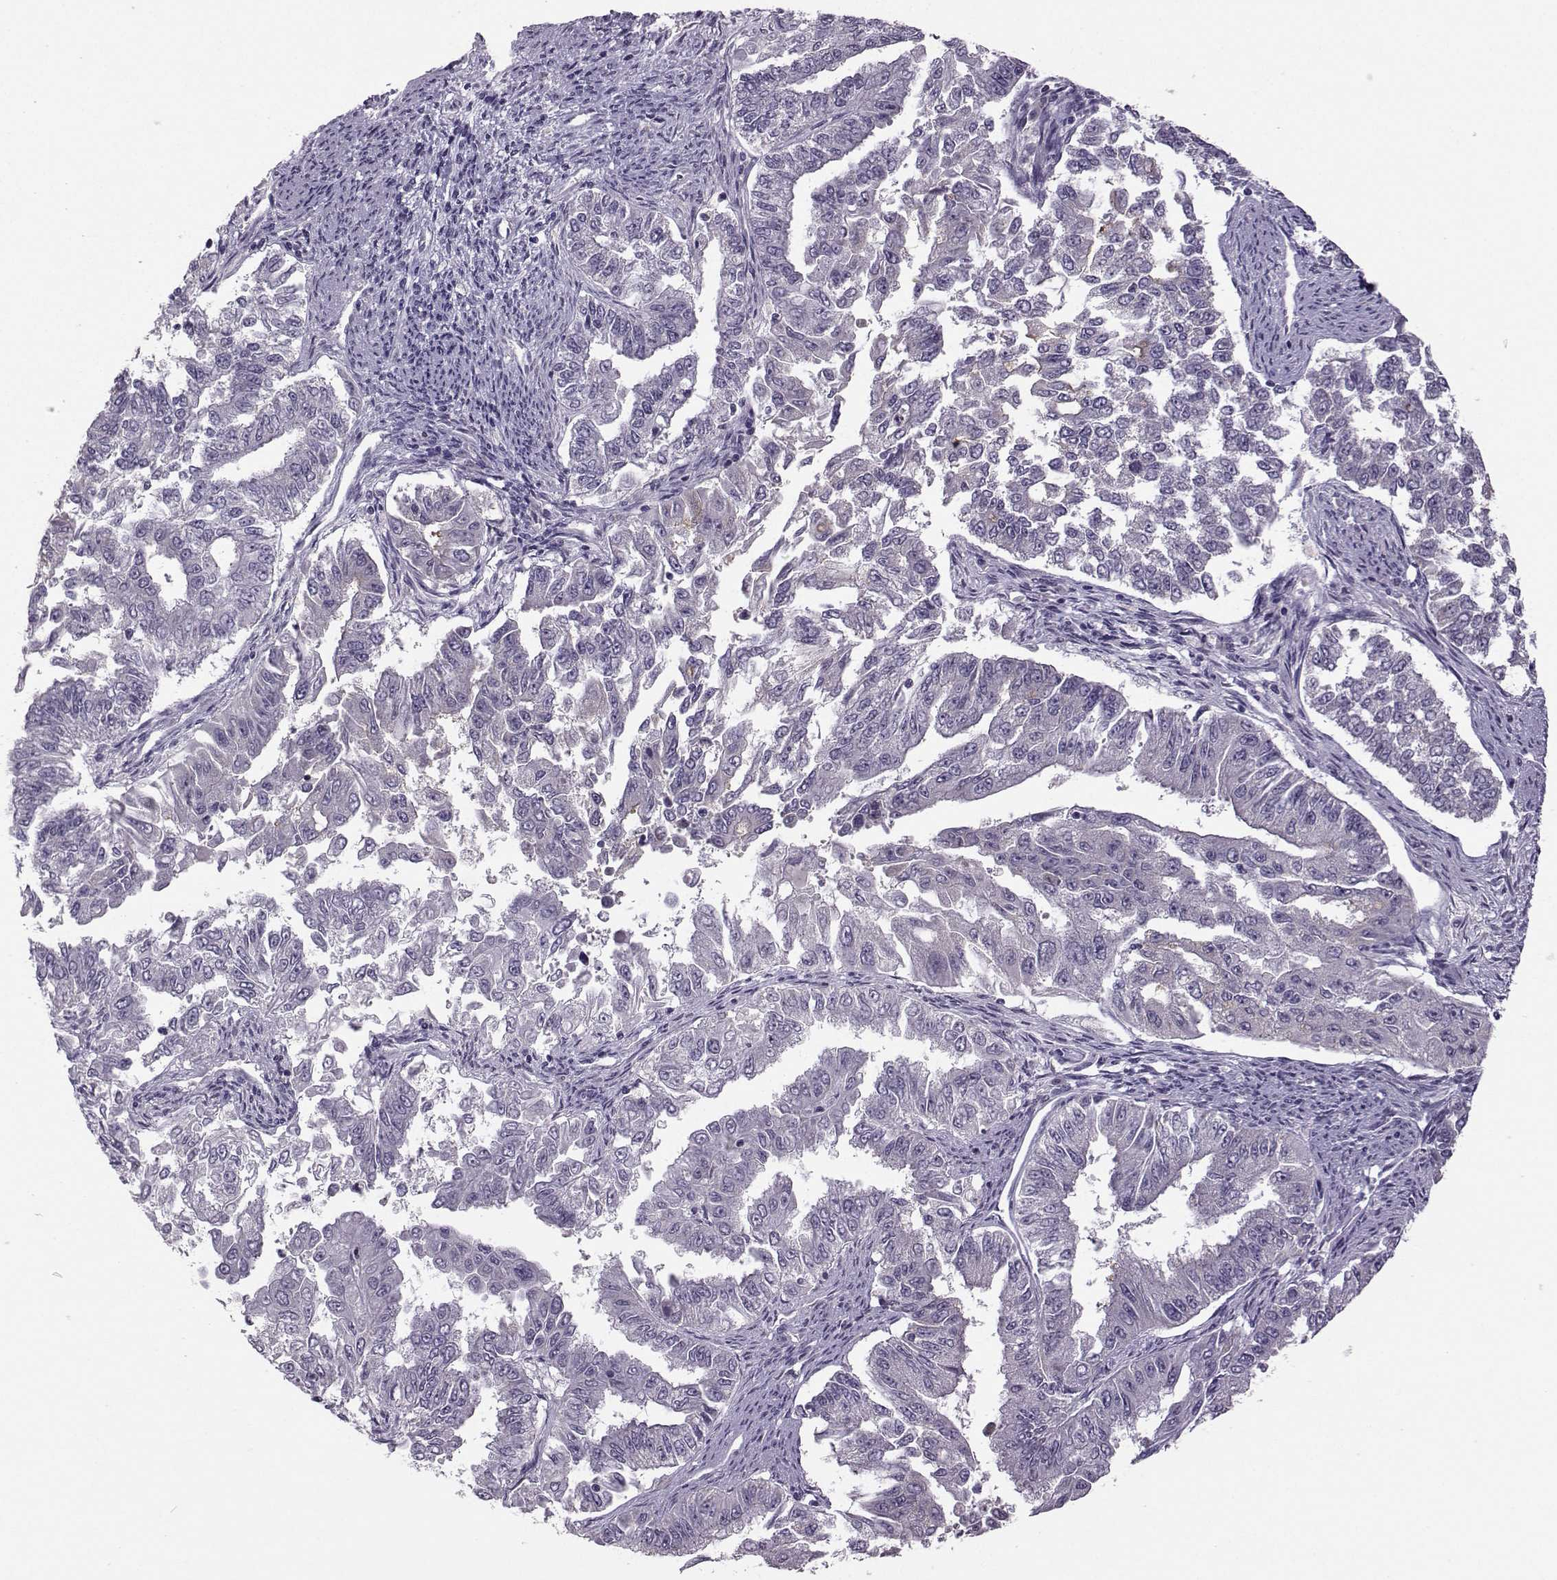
{"staining": {"intensity": "negative", "quantity": "none", "location": "none"}, "tissue": "endometrial cancer", "cell_type": "Tumor cells", "image_type": "cancer", "snomed": [{"axis": "morphology", "description": "Adenocarcinoma, NOS"}, {"axis": "topography", "description": "Uterus"}], "caption": "A high-resolution image shows IHC staining of endometrial cancer (adenocarcinoma), which shows no significant expression in tumor cells. (DAB (3,3'-diaminobenzidine) IHC visualized using brightfield microscopy, high magnification).", "gene": "FCAMR", "patient": {"sex": "female", "age": 59}}